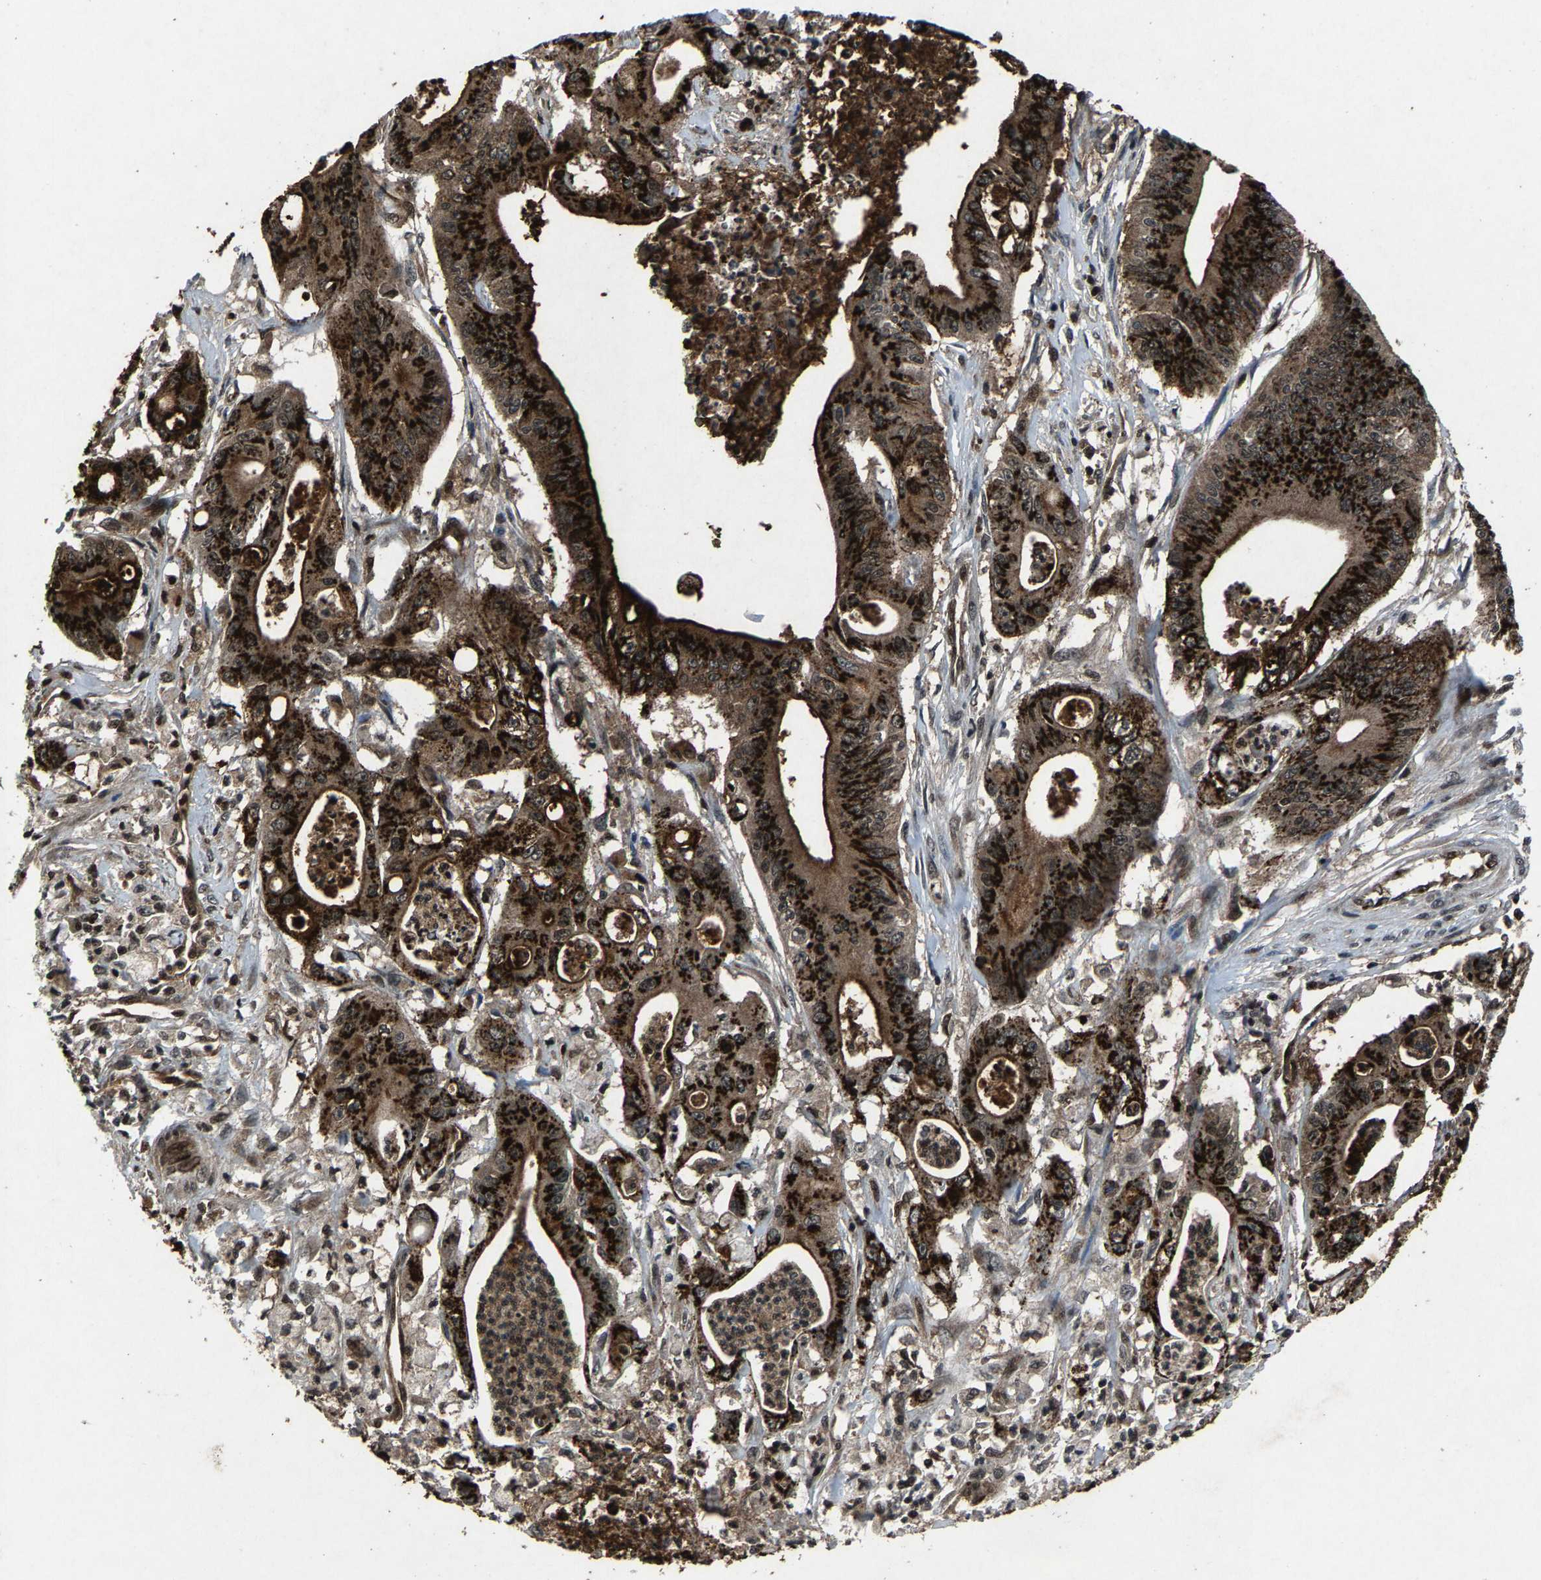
{"staining": {"intensity": "strong", "quantity": ">75%", "location": "cytoplasmic/membranous"}, "tissue": "pancreatic cancer", "cell_type": "Tumor cells", "image_type": "cancer", "snomed": [{"axis": "morphology", "description": "Normal tissue, NOS"}, {"axis": "topography", "description": "Lymph node"}], "caption": "The micrograph reveals staining of pancreatic cancer, revealing strong cytoplasmic/membranous protein expression (brown color) within tumor cells.", "gene": "ATXN3", "patient": {"sex": "male", "age": 62}}